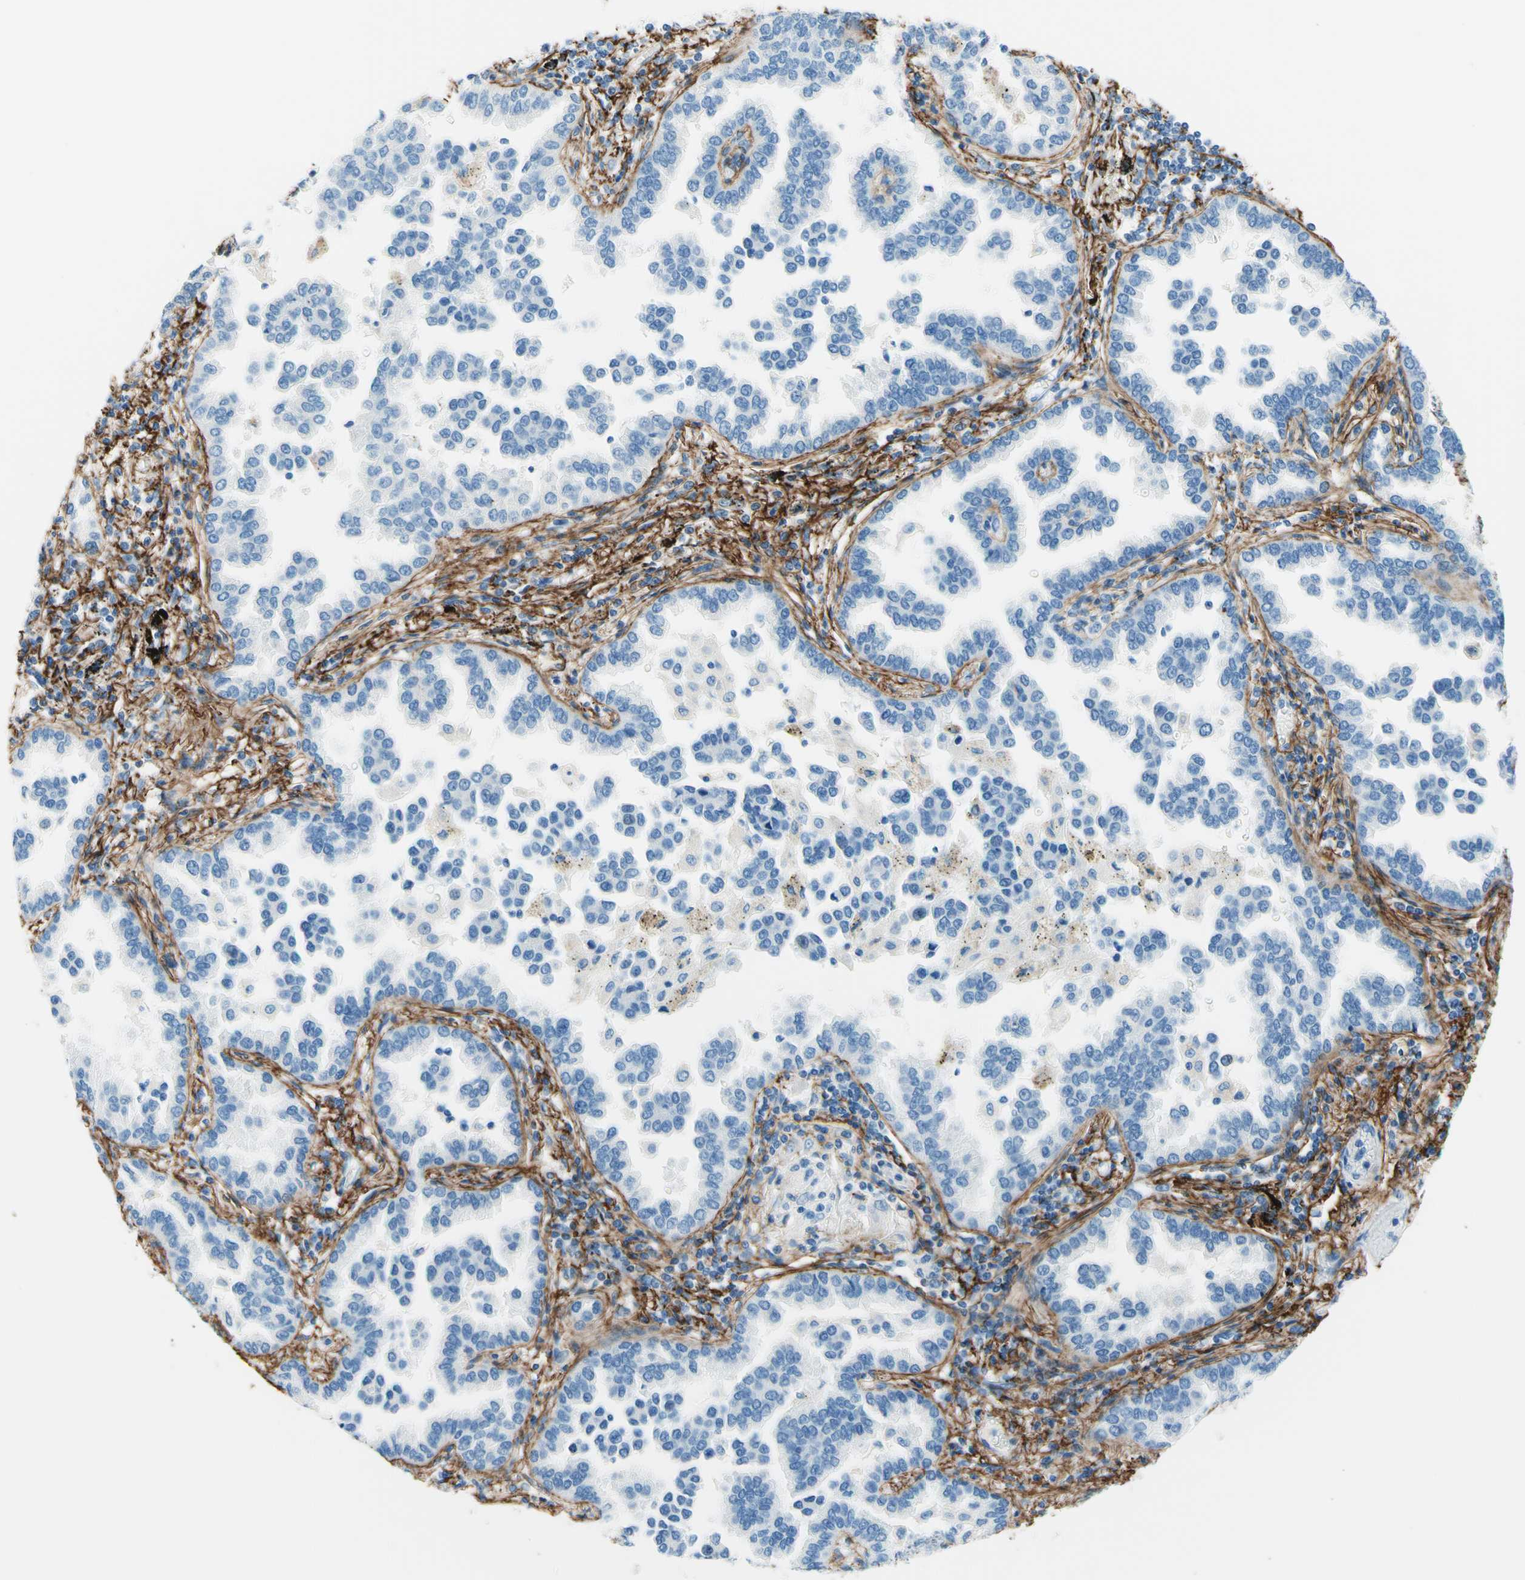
{"staining": {"intensity": "negative", "quantity": "none", "location": "none"}, "tissue": "lung cancer", "cell_type": "Tumor cells", "image_type": "cancer", "snomed": [{"axis": "morphology", "description": "Normal tissue, NOS"}, {"axis": "morphology", "description": "Adenocarcinoma, NOS"}, {"axis": "topography", "description": "Lung"}], "caption": "The histopathology image shows no significant expression in tumor cells of lung cancer (adenocarcinoma).", "gene": "MFAP5", "patient": {"sex": "male", "age": 59}}